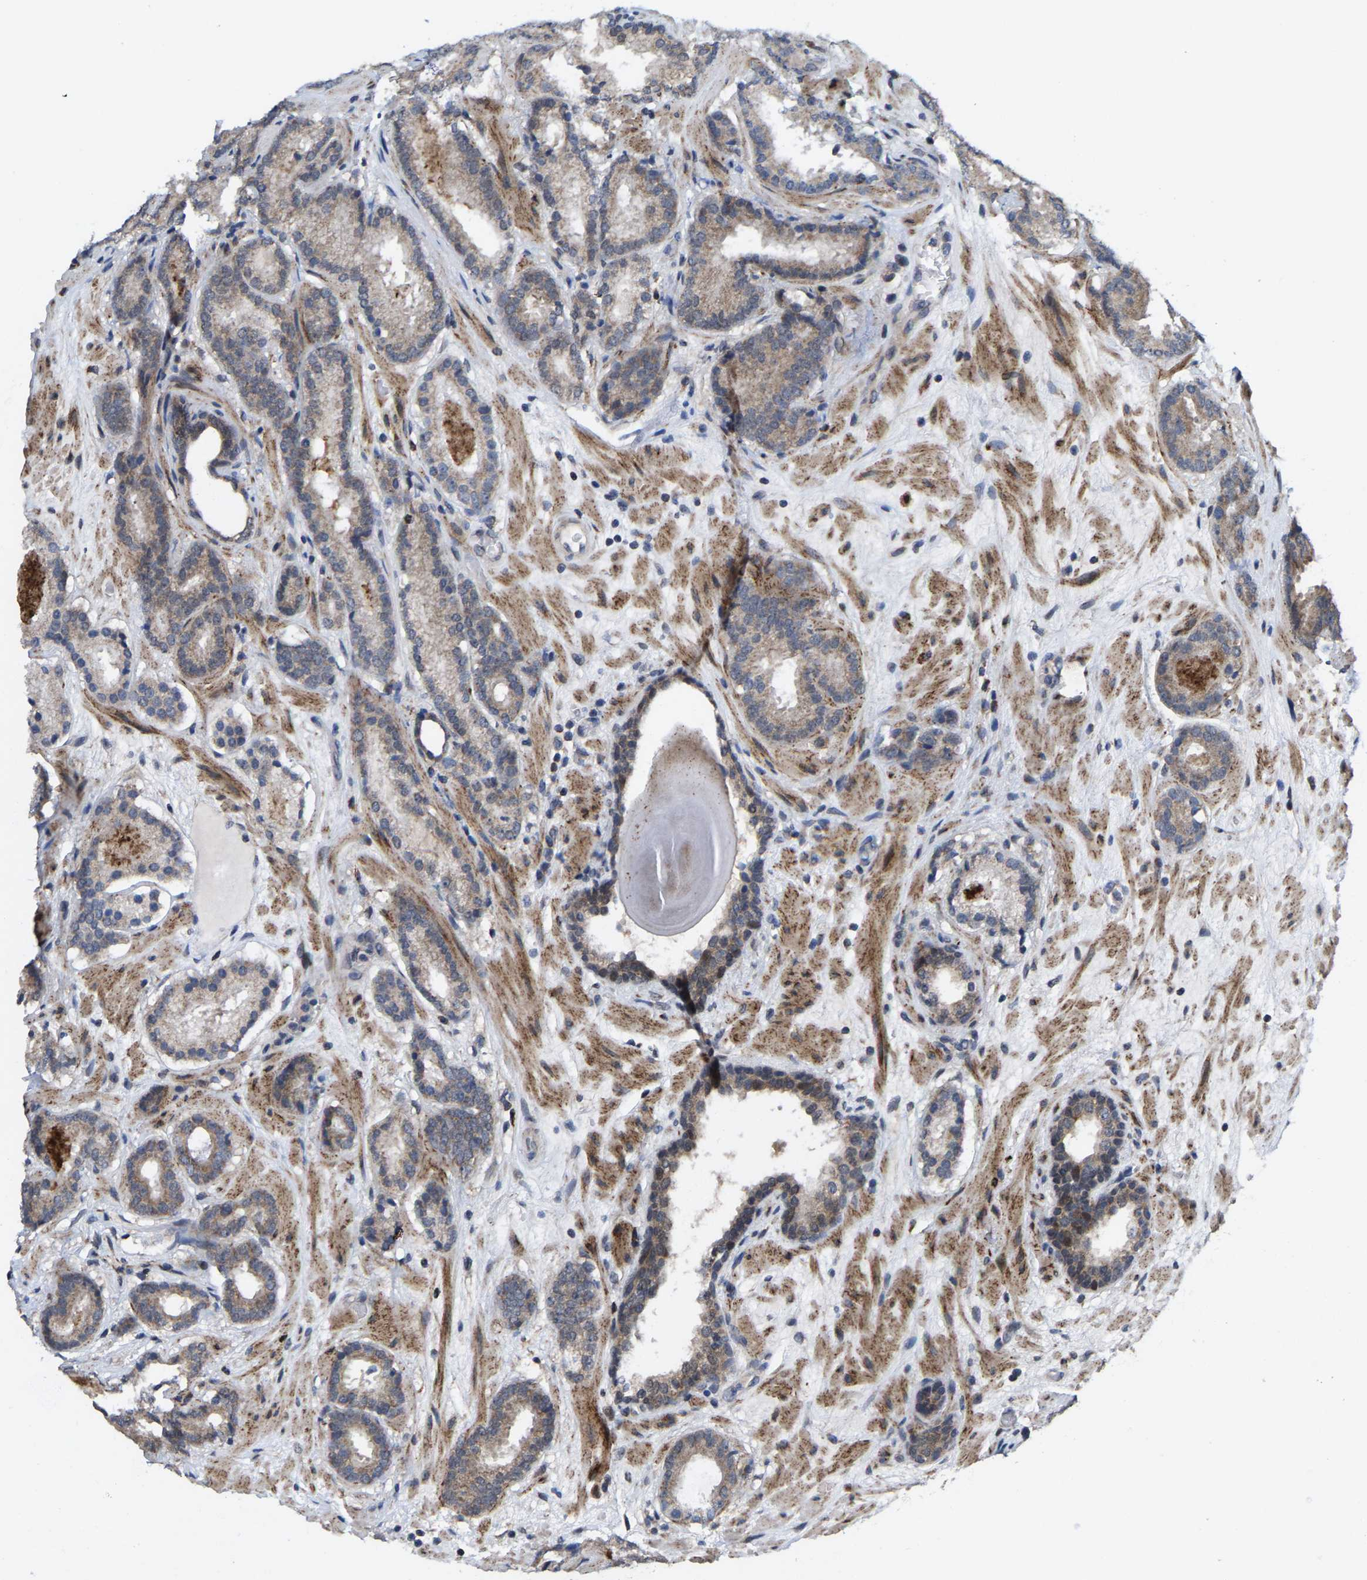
{"staining": {"intensity": "weak", "quantity": "25%-75%", "location": "cytoplasmic/membranous"}, "tissue": "prostate cancer", "cell_type": "Tumor cells", "image_type": "cancer", "snomed": [{"axis": "morphology", "description": "Adenocarcinoma, Low grade"}, {"axis": "topography", "description": "Prostate"}], "caption": "Tumor cells reveal weak cytoplasmic/membranous positivity in approximately 25%-75% of cells in prostate low-grade adenocarcinoma. The staining was performed using DAB (3,3'-diaminobenzidine), with brown indicating positive protein expression. Nuclei are stained blue with hematoxylin.", "gene": "TDRKH", "patient": {"sex": "male", "age": 69}}